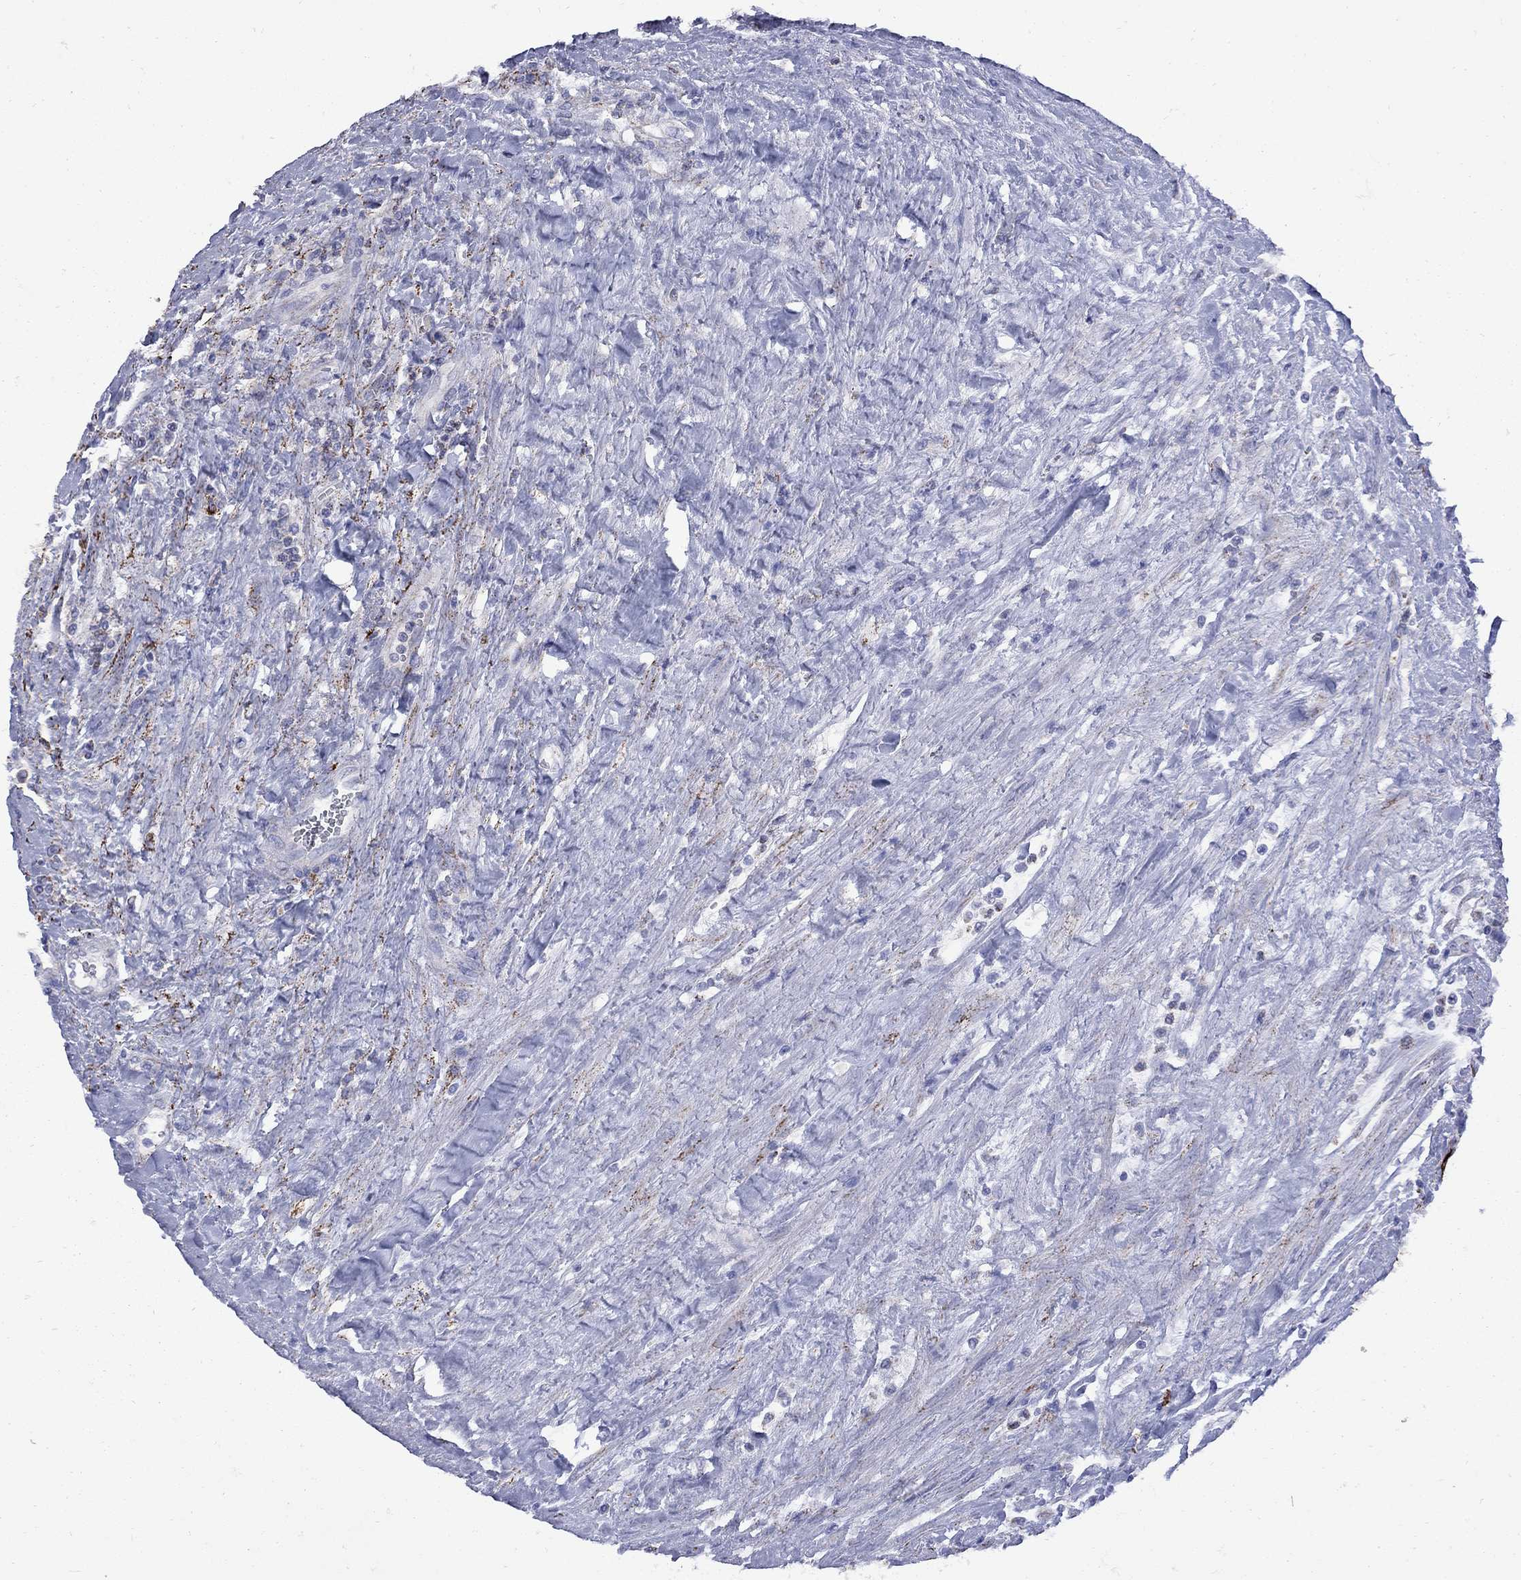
{"staining": {"intensity": "strong", "quantity": "<25%", "location": "cytoplasmic/membranous"}, "tissue": "testis cancer", "cell_type": "Tumor cells", "image_type": "cancer", "snomed": [{"axis": "morphology", "description": "Seminoma, NOS"}, {"axis": "topography", "description": "Testis"}], "caption": "Protein staining by IHC demonstrates strong cytoplasmic/membranous expression in about <25% of tumor cells in seminoma (testis). The staining was performed using DAB to visualize the protein expression in brown, while the nuclei were stained in blue with hematoxylin (Magnification: 20x).", "gene": "SESTD1", "patient": {"sex": "male", "age": 43}}